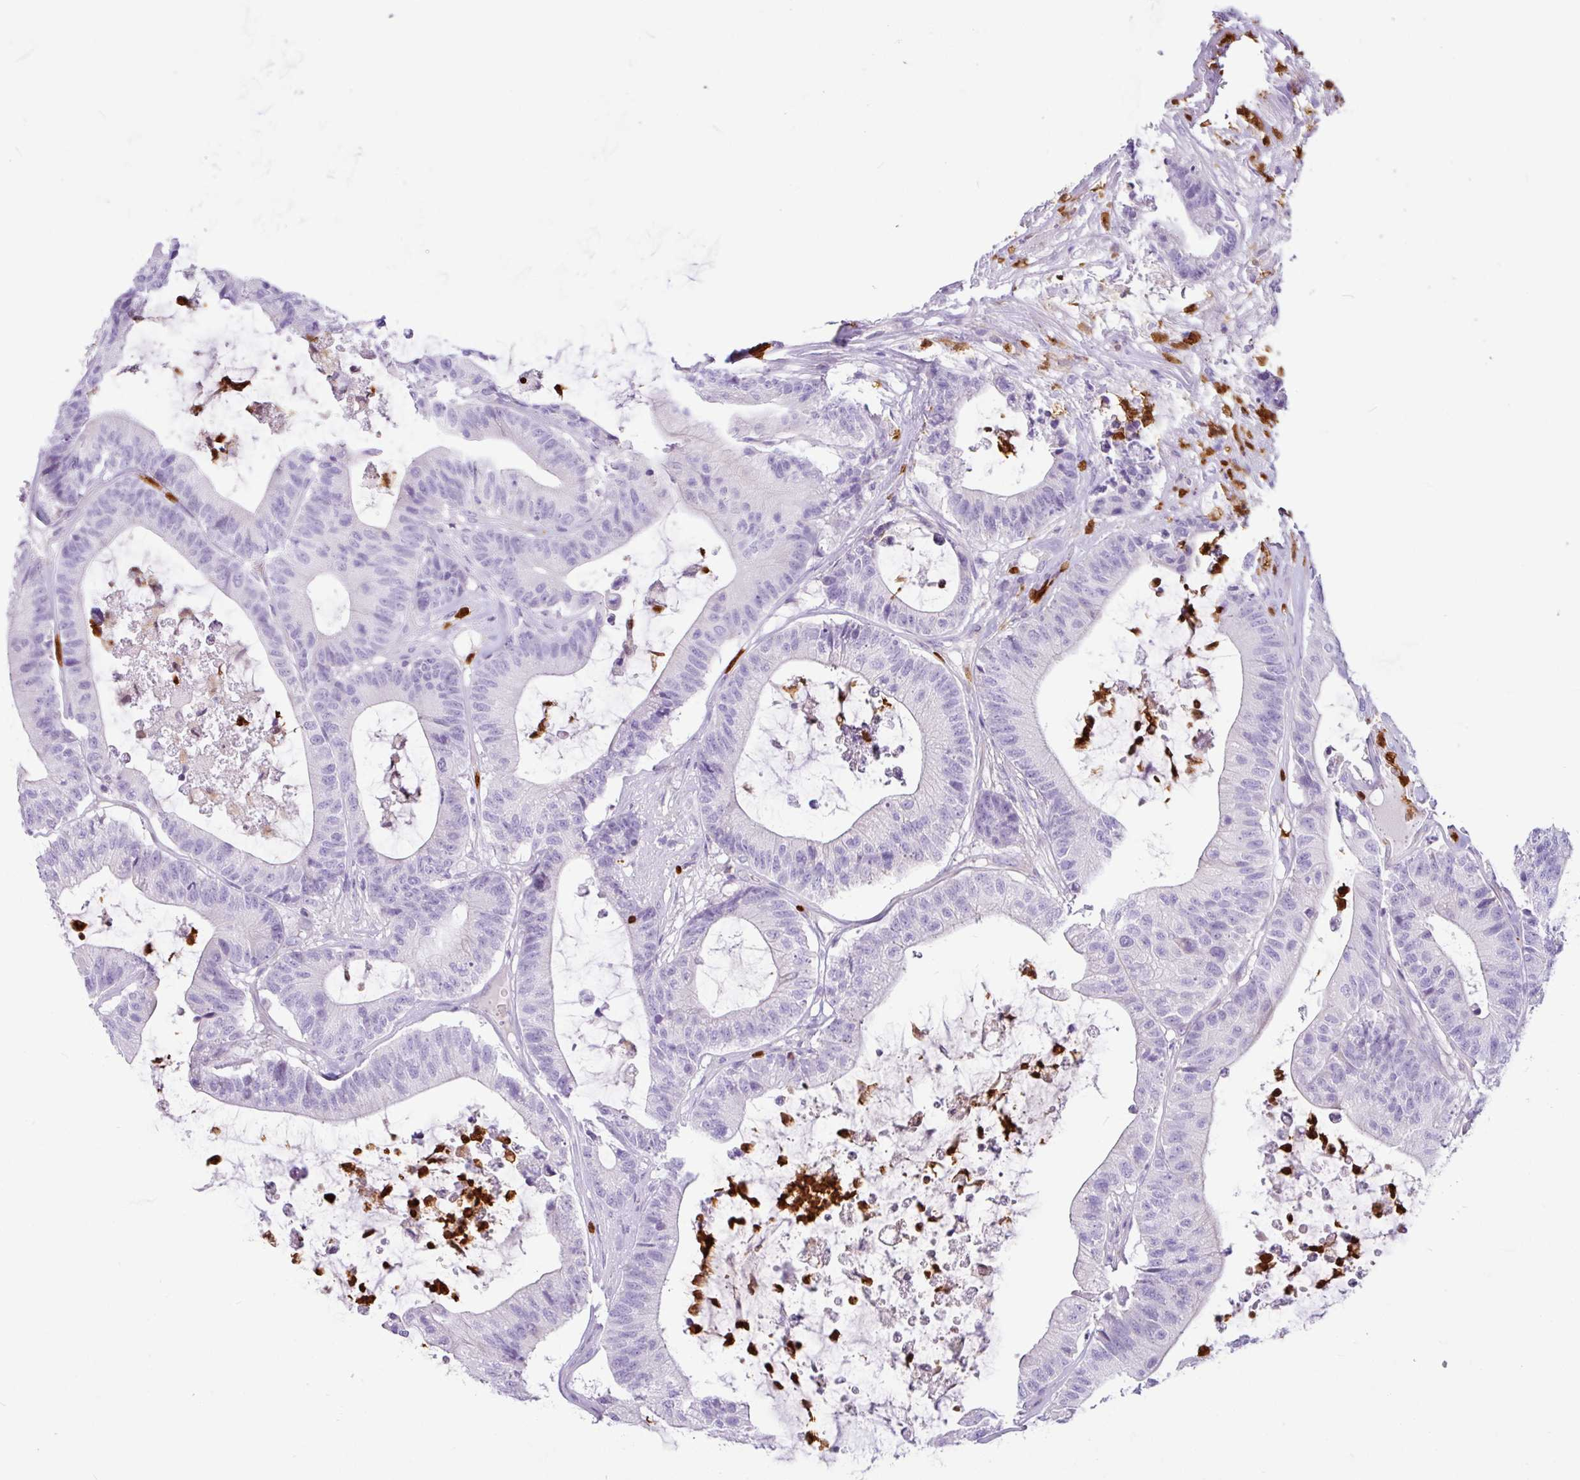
{"staining": {"intensity": "negative", "quantity": "none", "location": "none"}, "tissue": "colorectal cancer", "cell_type": "Tumor cells", "image_type": "cancer", "snomed": [{"axis": "morphology", "description": "Adenocarcinoma, NOS"}, {"axis": "topography", "description": "Colon"}], "caption": "Tumor cells show no significant expression in colorectal cancer (adenocarcinoma).", "gene": "SH2D3C", "patient": {"sex": "female", "age": 84}}